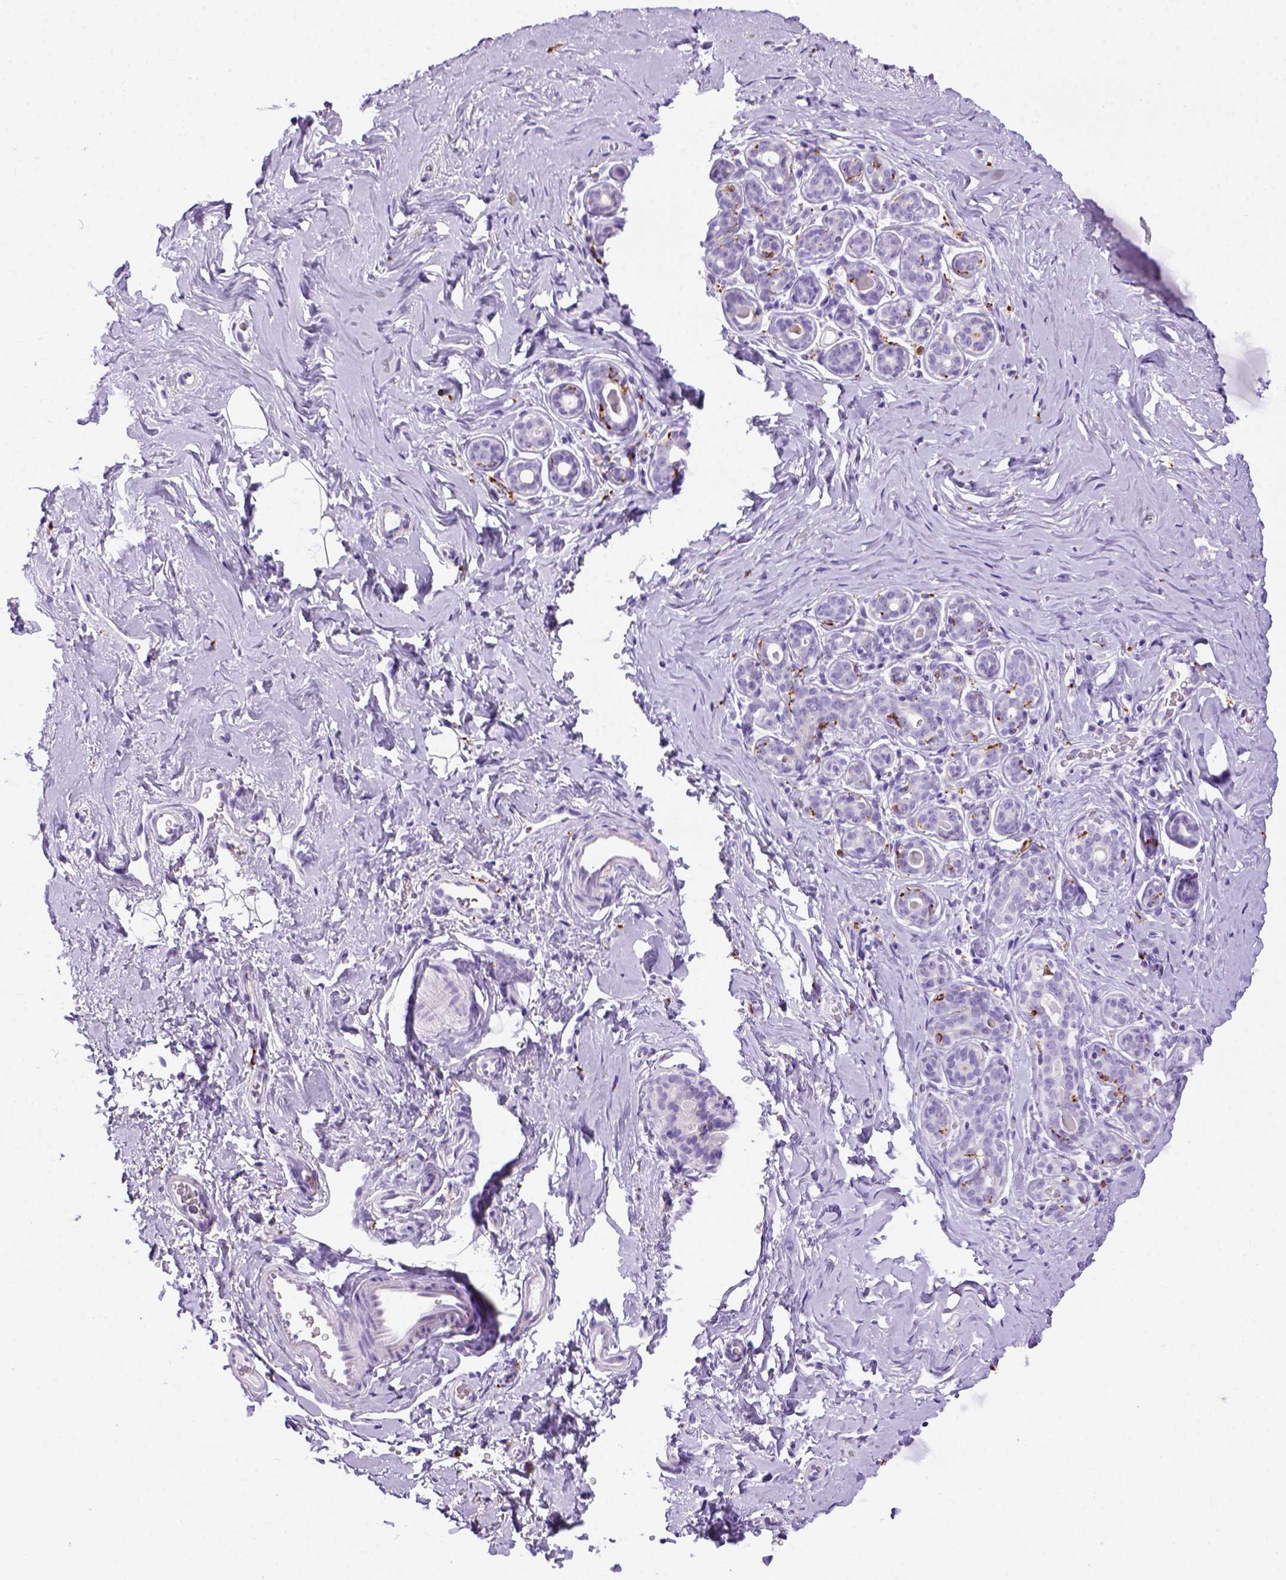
{"staining": {"intensity": "negative", "quantity": "none", "location": "none"}, "tissue": "breast", "cell_type": "Adipocytes", "image_type": "normal", "snomed": [{"axis": "morphology", "description": "Normal tissue, NOS"}, {"axis": "topography", "description": "Skin"}, {"axis": "topography", "description": "Breast"}], "caption": "Adipocytes show no significant positivity in unremarkable breast.", "gene": "CD68", "patient": {"sex": "female", "age": 43}}